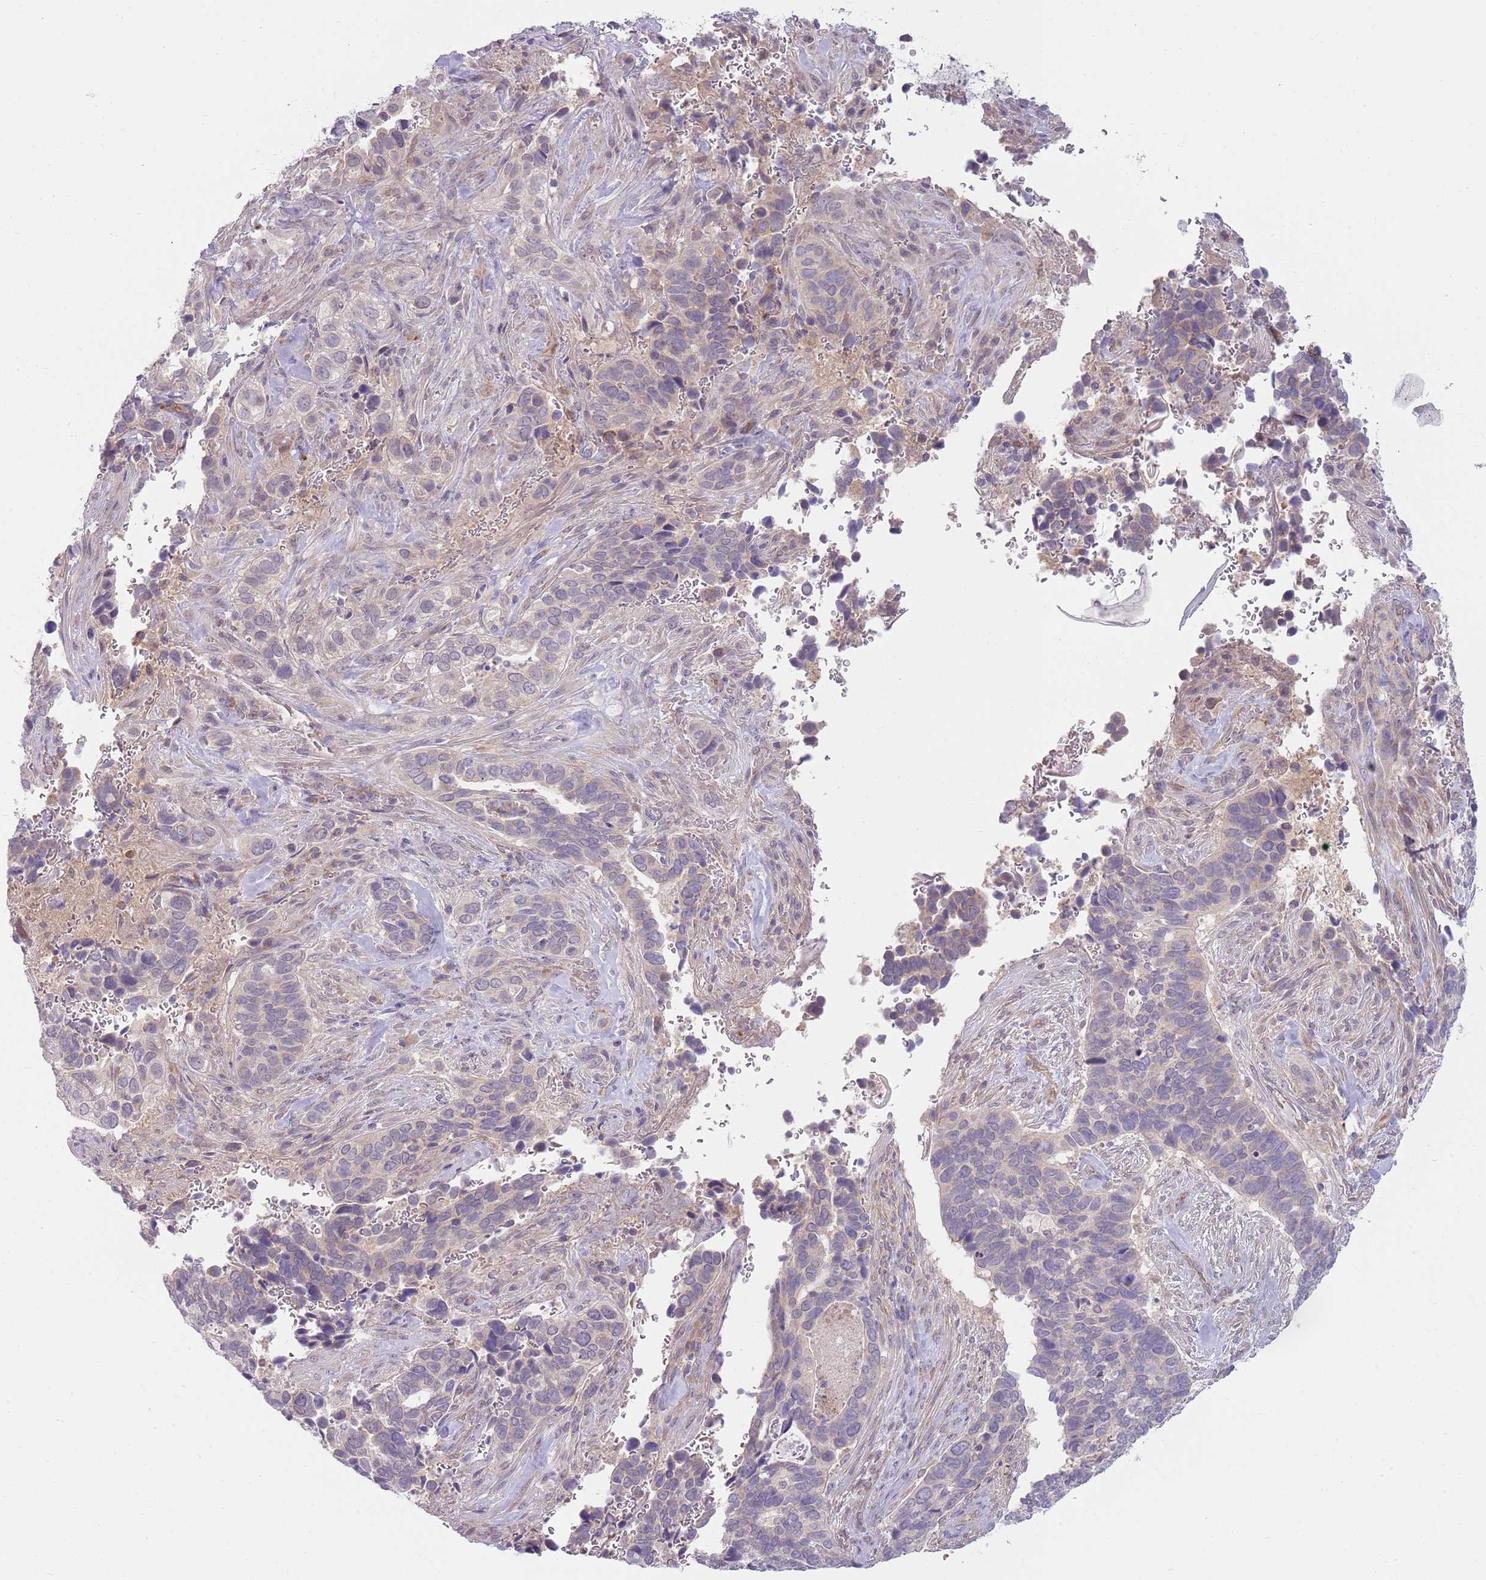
{"staining": {"intensity": "negative", "quantity": "none", "location": "none"}, "tissue": "cervical cancer", "cell_type": "Tumor cells", "image_type": "cancer", "snomed": [{"axis": "morphology", "description": "Squamous cell carcinoma, NOS"}, {"axis": "topography", "description": "Cervix"}], "caption": "High magnification brightfield microscopy of cervical squamous cell carcinoma stained with DAB (3,3'-diaminobenzidine) (brown) and counterstained with hematoxylin (blue): tumor cells show no significant positivity.", "gene": "SKOR2", "patient": {"sex": "female", "age": 38}}